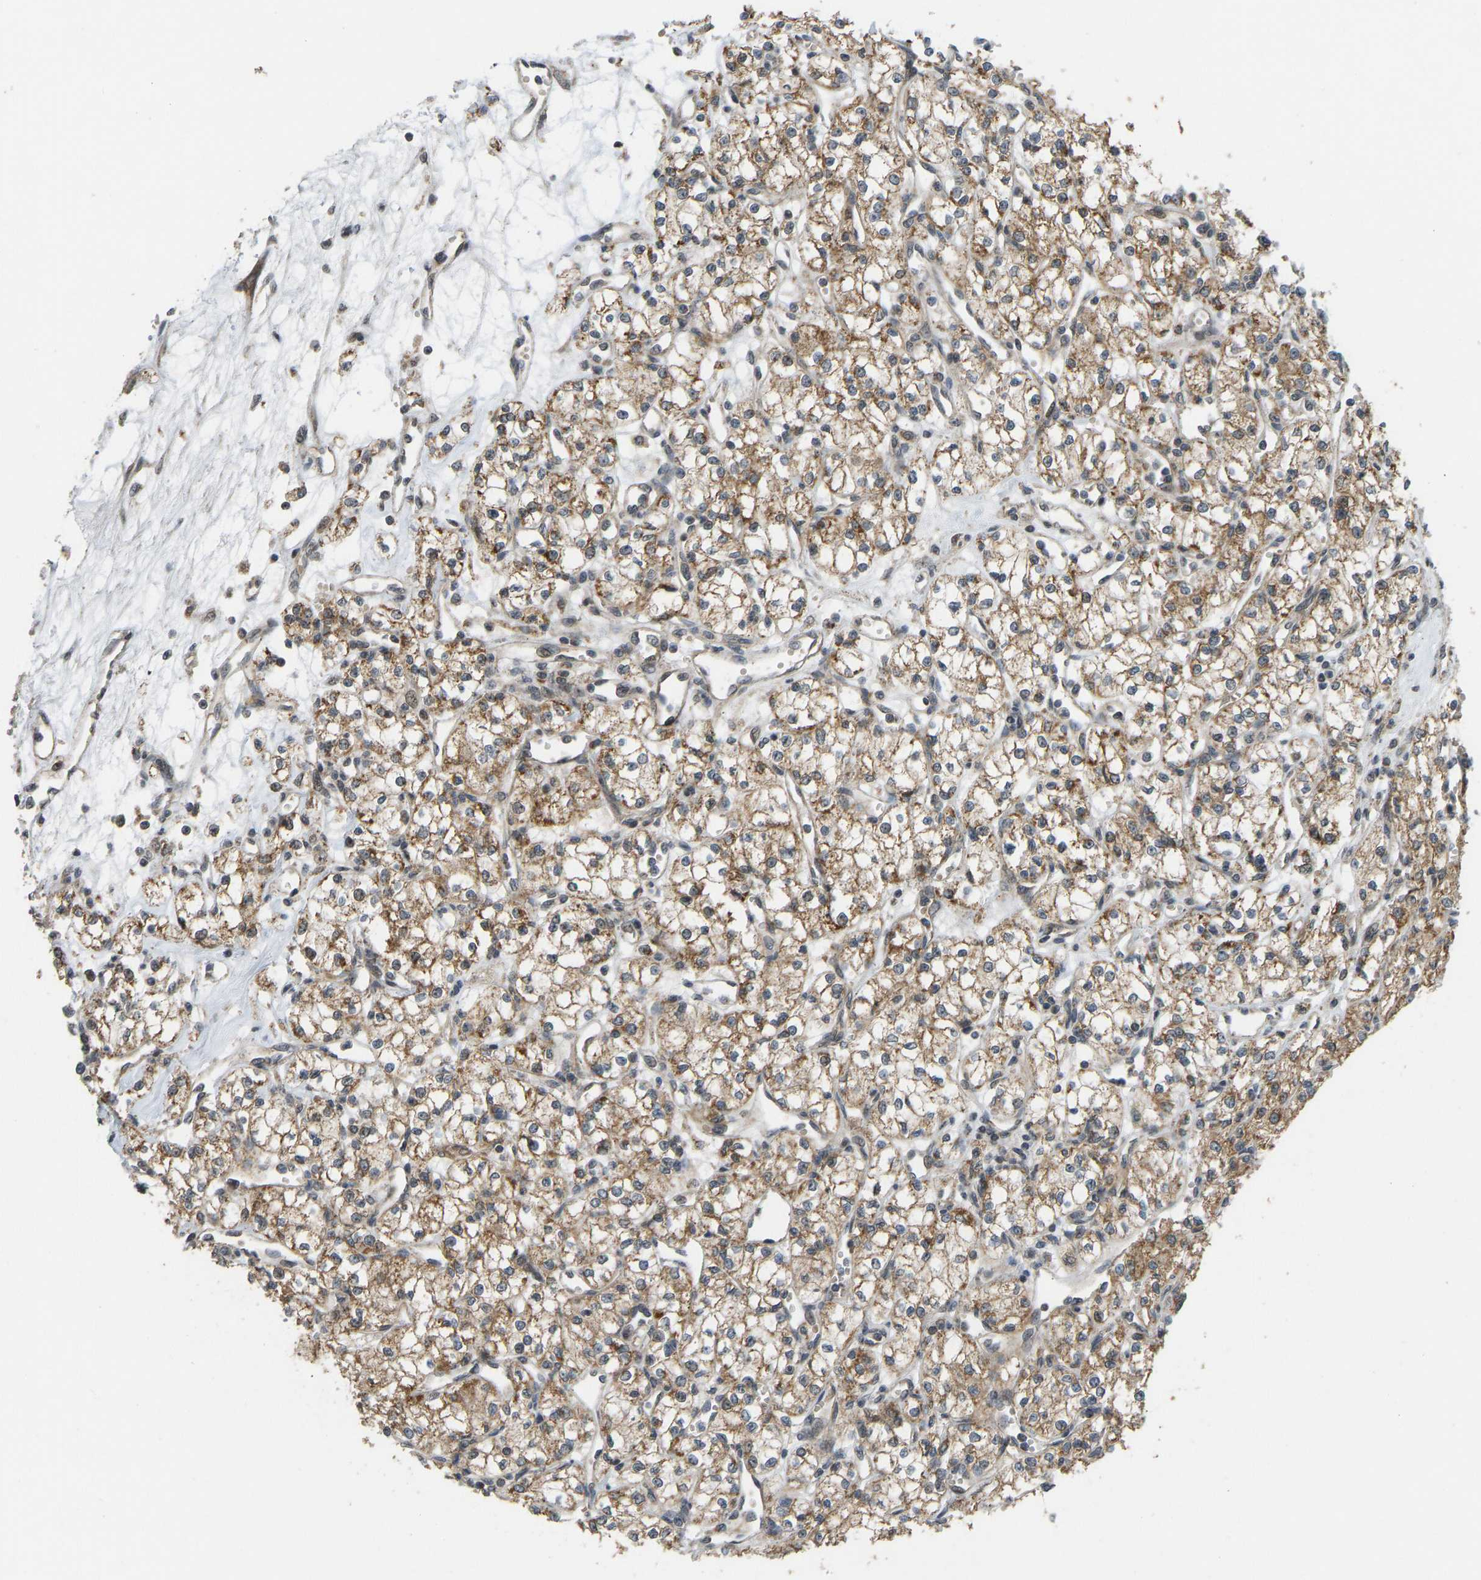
{"staining": {"intensity": "moderate", "quantity": ">75%", "location": "cytoplasmic/membranous"}, "tissue": "renal cancer", "cell_type": "Tumor cells", "image_type": "cancer", "snomed": [{"axis": "morphology", "description": "Adenocarcinoma, NOS"}, {"axis": "topography", "description": "Kidney"}], "caption": "Moderate cytoplasmic/membranous expression is appreciated in approximately >75% of tumor cells in renal cancer. (DAB (3,3'-diaminobenzidine) IHC, brown staining for protein, blue staining for nuclei).", "gene": "ACADS", "patient": {"sex": "male", "age": 59}}